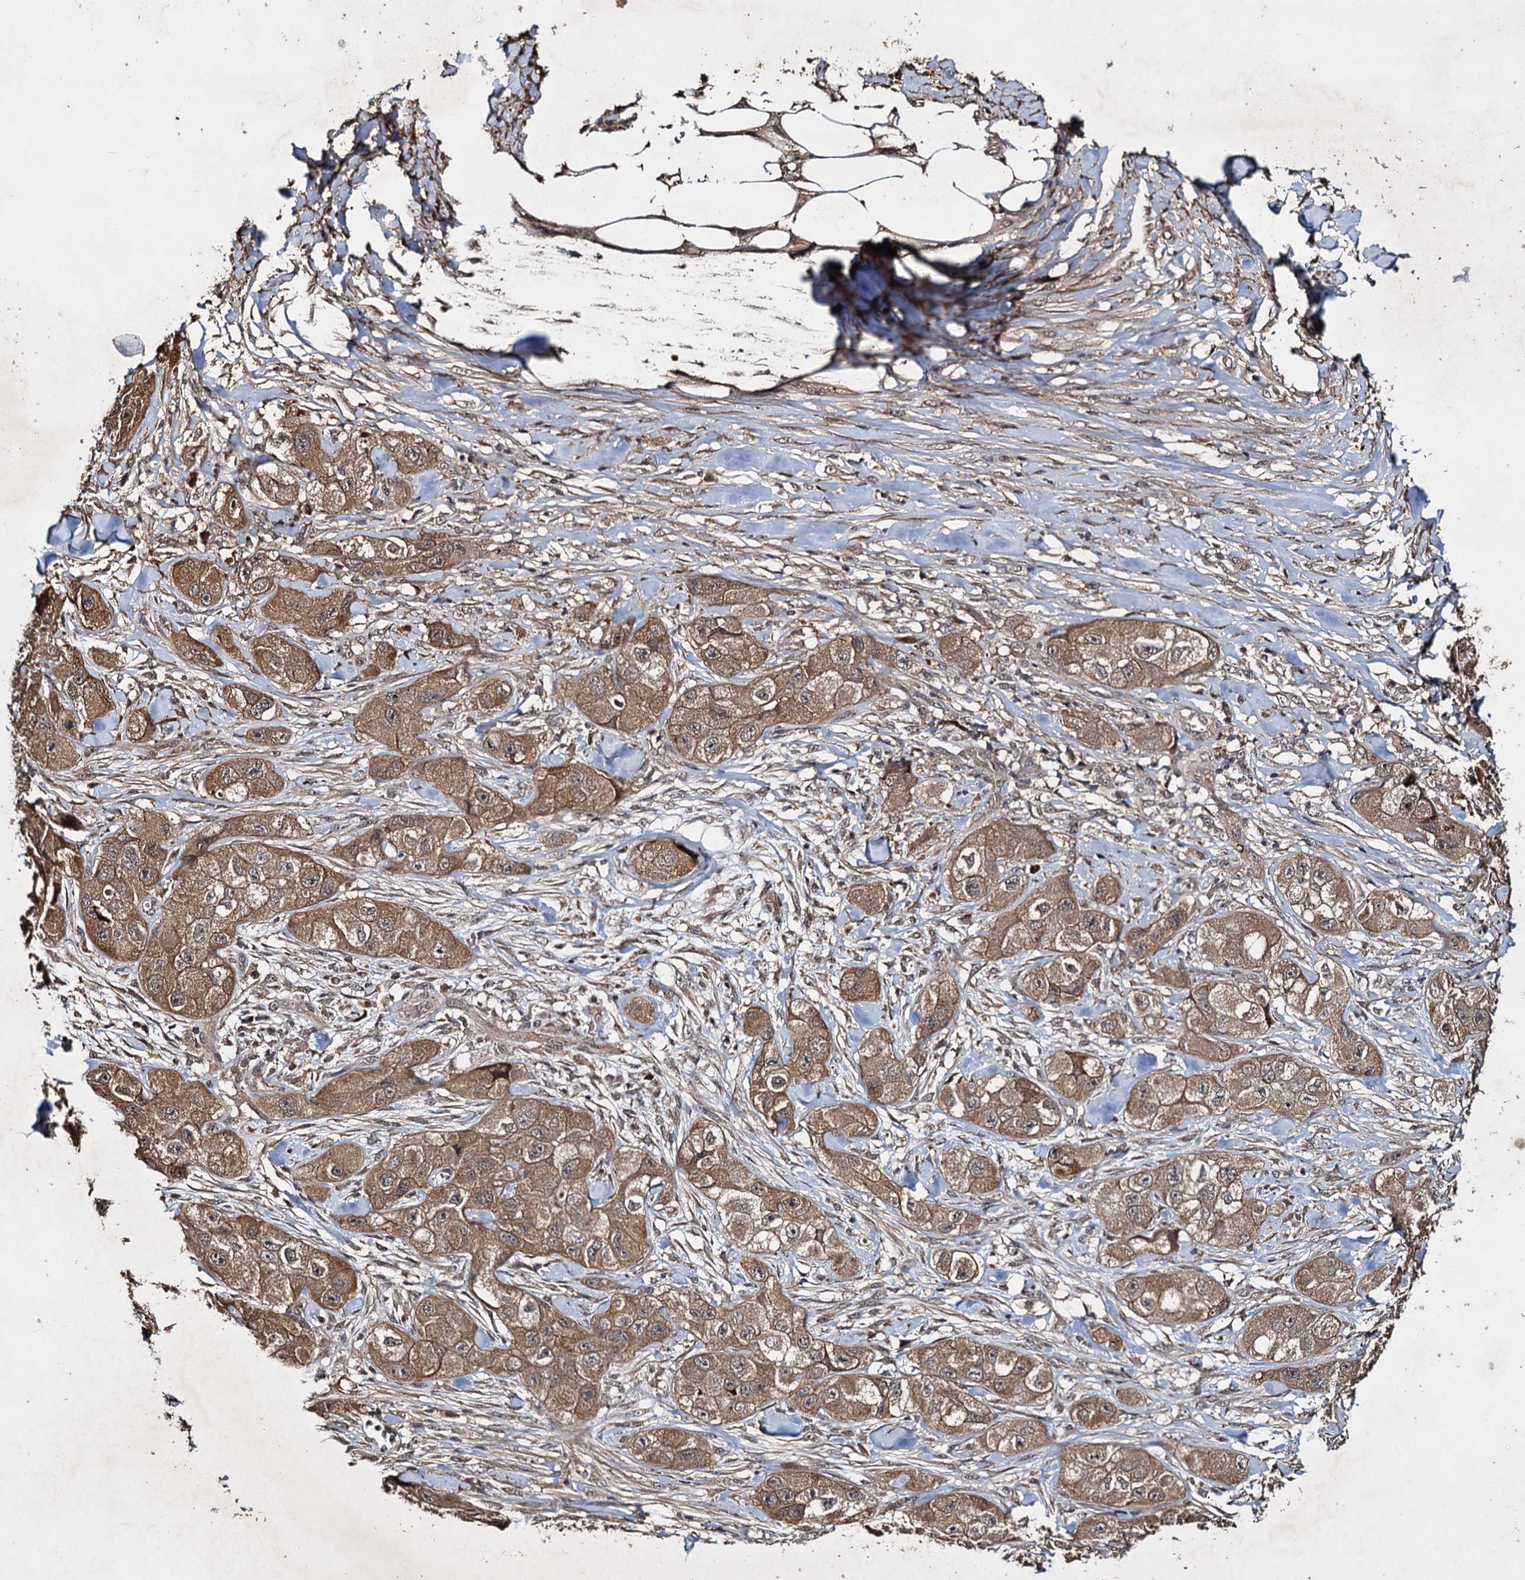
{"staining": {"intensity": "moderate", "quantity": ">75%", "location": "cytoplasmic/membranous"}, "tissue": "skin cancer", "cell_type": "Tumor cells", "image_type": "cancer", "snomed": [{"axis": "morphology", "description": "Squamous cell carcinoma, NOS"}, {"axis": "topography", "description": "Skin"}, {"axis": "topography", "description": "Subcutis"}], "caption": "A brown stain shows moderate cytoplasmic/membranous staining of a protein in human skin squamous cell carcinoma tumor cells. (DAB IHC with brightfield microscopy, high magnification).", "gene": "SLC46A3", "patient": {"sex": "male", "age": 73}}